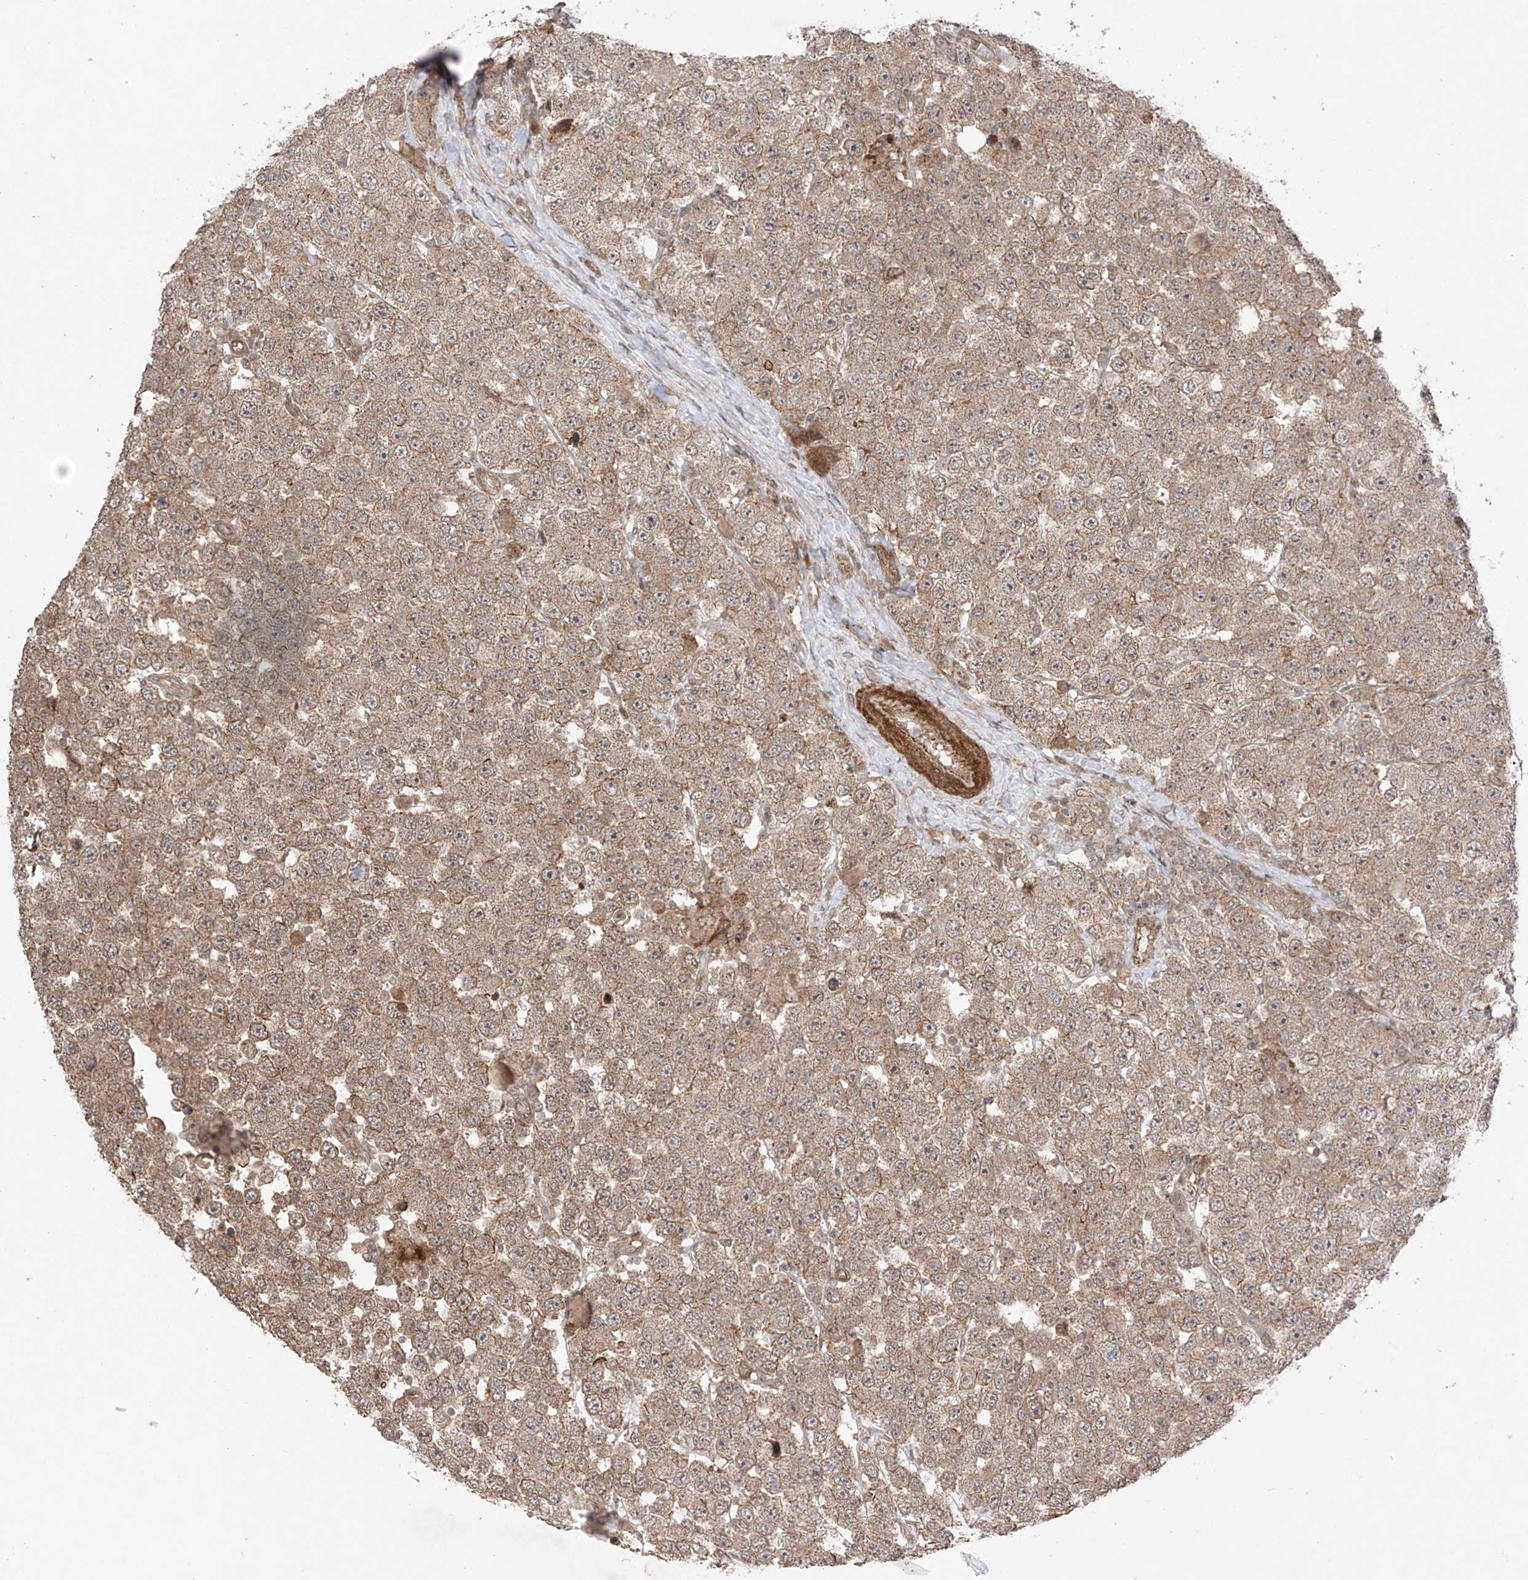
{"staining": {"intensity": "moderate", "quantity": "25%-75%", "location": "cytoplasmic/membranous"}, "tissue": "testis cancer", "cell_type": "Tumor cells", "image_type": "cancer", "snomed": [{"axis": "morphology", "description": "Seminoma, NOS"}, {"axis": "topography", "description": "Testis"}], "caption": "Testis seminoma stained for a protein (brown) exhibits moderate cytoplasmic/membranous positive expression in approximately 25%-75% of tumor cells.", "gene": "ABCD1", "patient": {"sex": "male", "age": 28}}